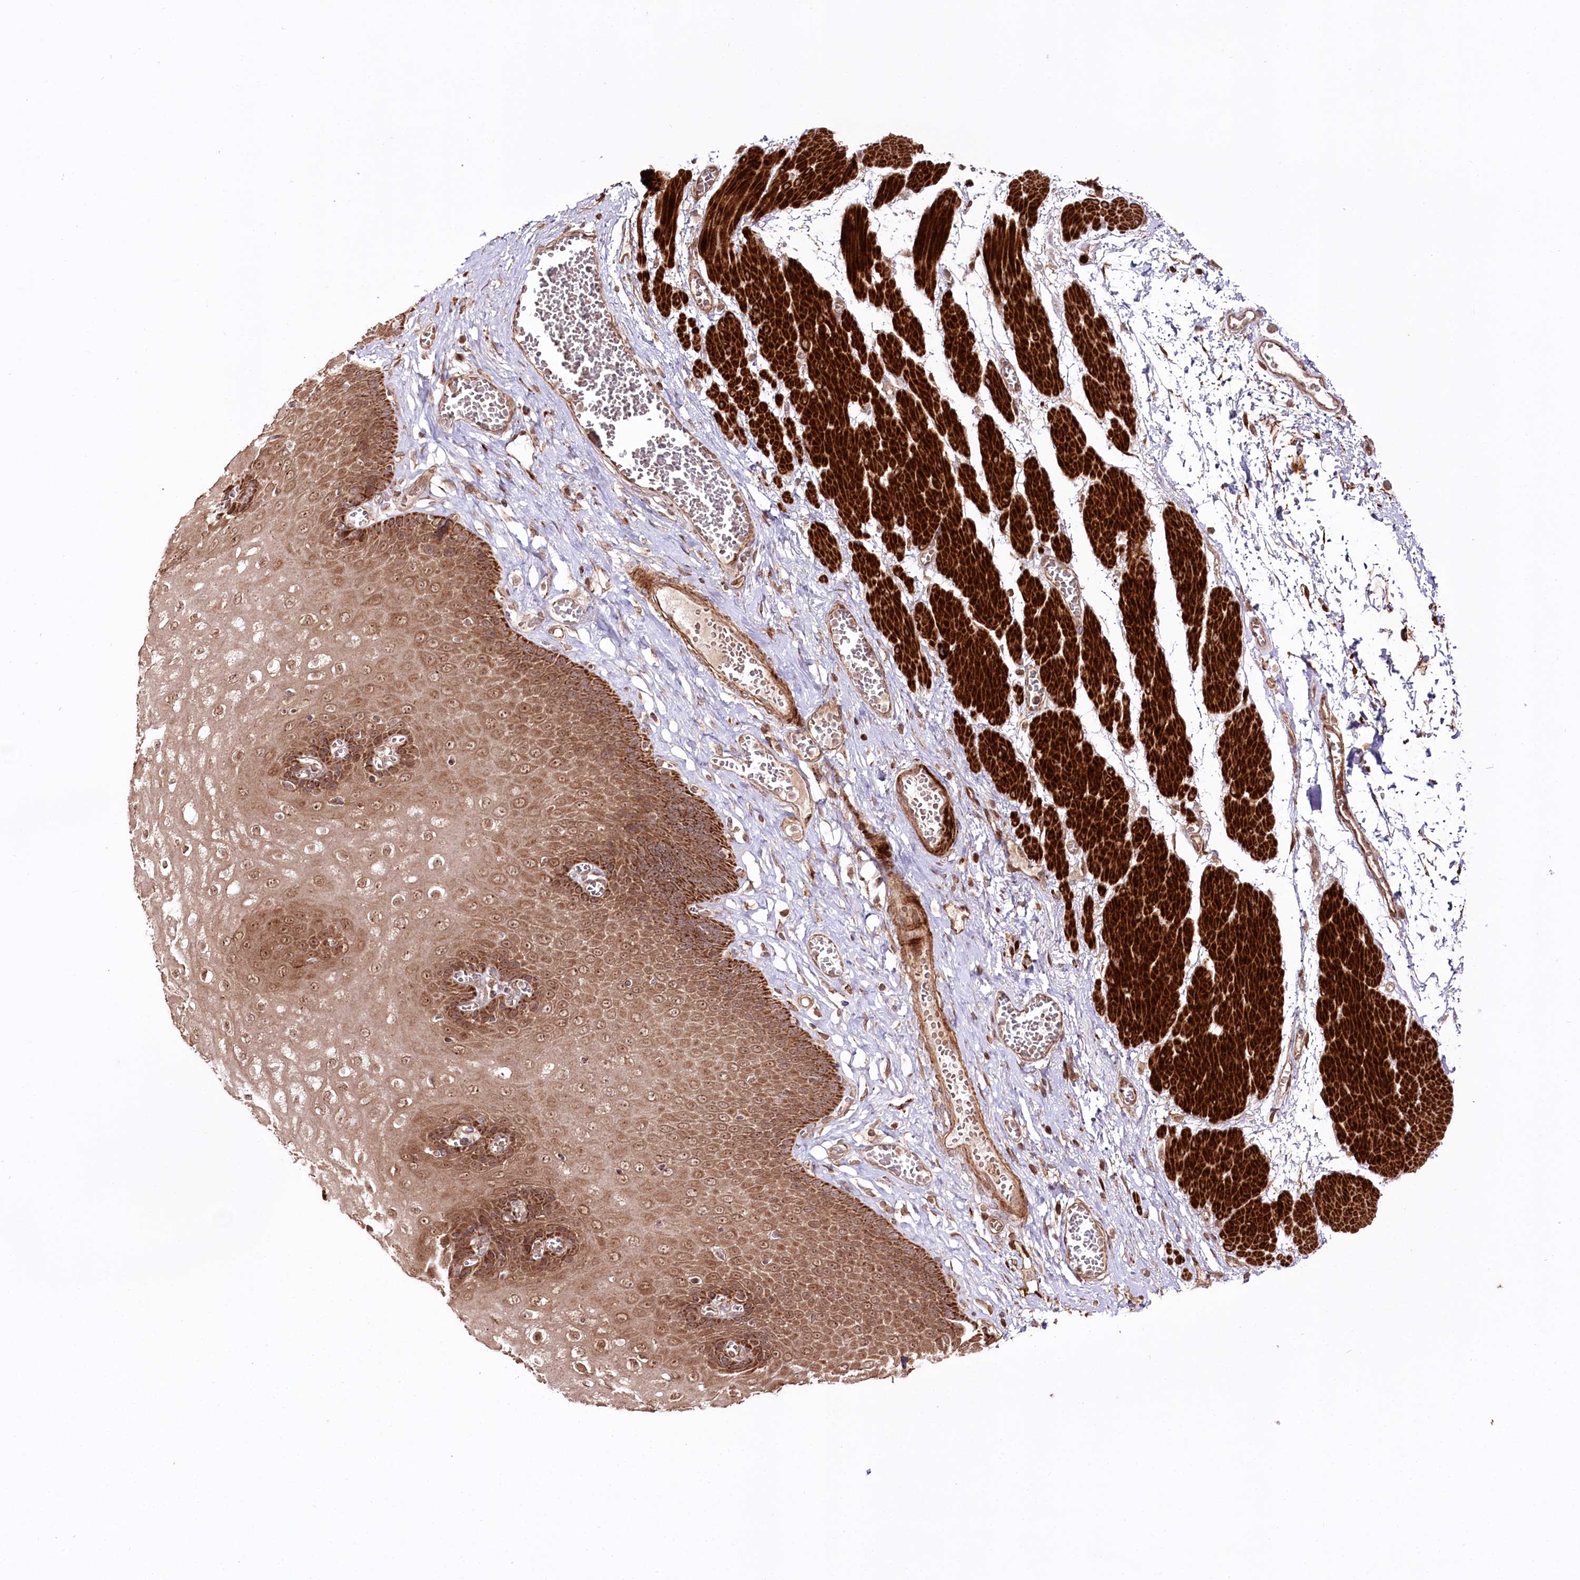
{"staining": {"intensity": "moderate", "quantity": ">75%", "location": "cytoplasmic/membranous,nuclear"}, "tissue": "esophagus", "cell_type": "Squamous epithelial cells", "image_type": "normal", "snomed": [{"axis": "morphology", "description": "Normal tissue, NOS"}, {"axis": "topography", "description": "Esophagus"}], "caption": "Approximately >75% of squamous epithelial cells in normal esophagus show moderate cytoplasmic/membranous,nuclear protein expression as visualized by brown immunohistochemical staining.", "gene": "REXO2", "patient": {"sex": "male", "age": 60}}